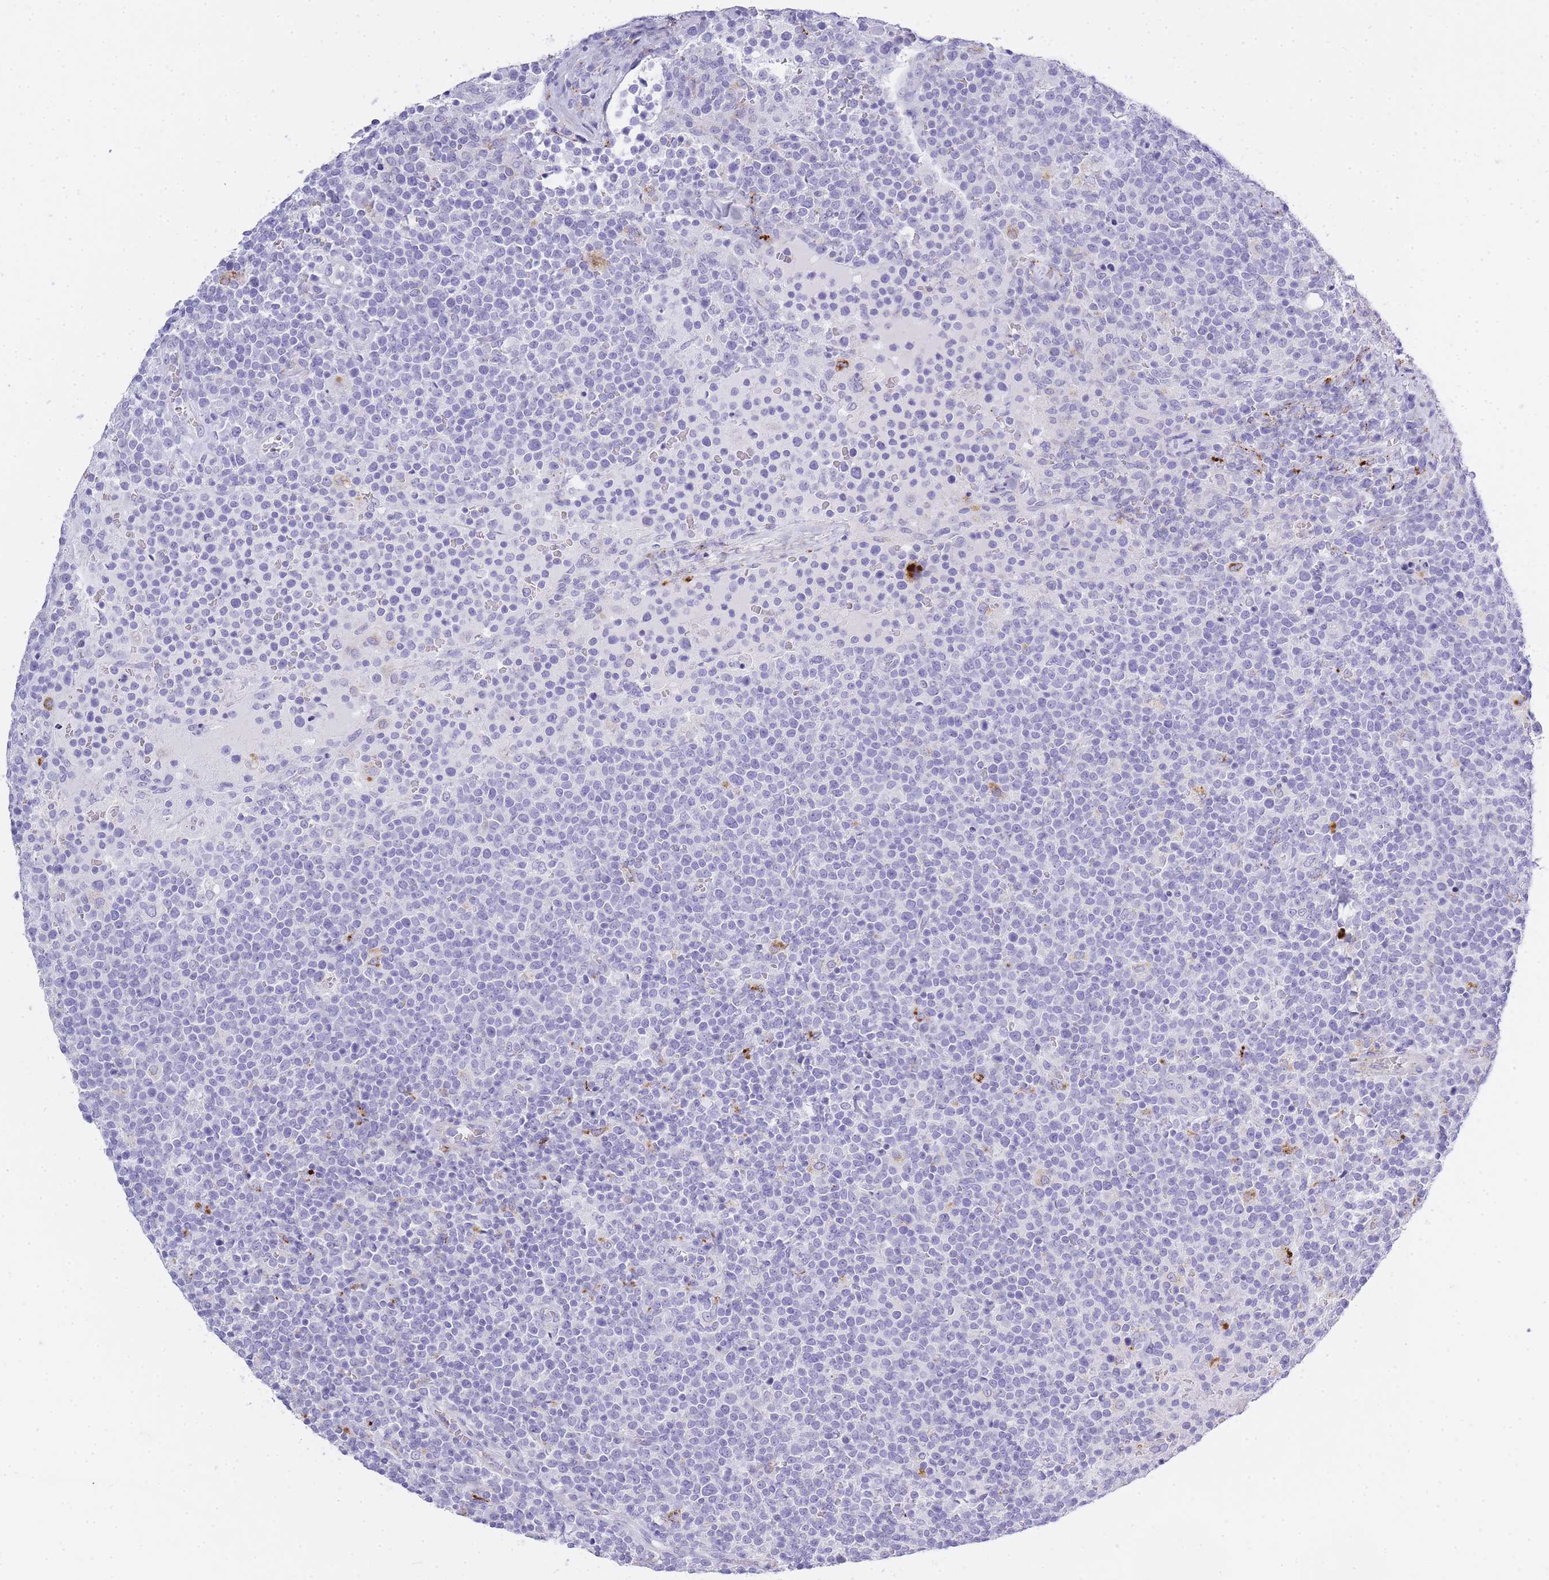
{"staining": {"intensity": "negative", "quantity": "none", "location": "none"}, "tissue": "lymphoma", "cell_type": "Tumor cells", "image_type": "cancer", "snomed": [{"axis": "morphology", "description": "Malignant lymphoma, non-Hodgkin's type, High grade"}, {"axis": "topography", "description": "Lymph node"}], "caption": "This is an immunohistochemistry (IHC) micrograph of lymphoma. There is no positivity in tumor cells.", "gene": "RHO", "patient": {"sex": "male", "age": 61}}